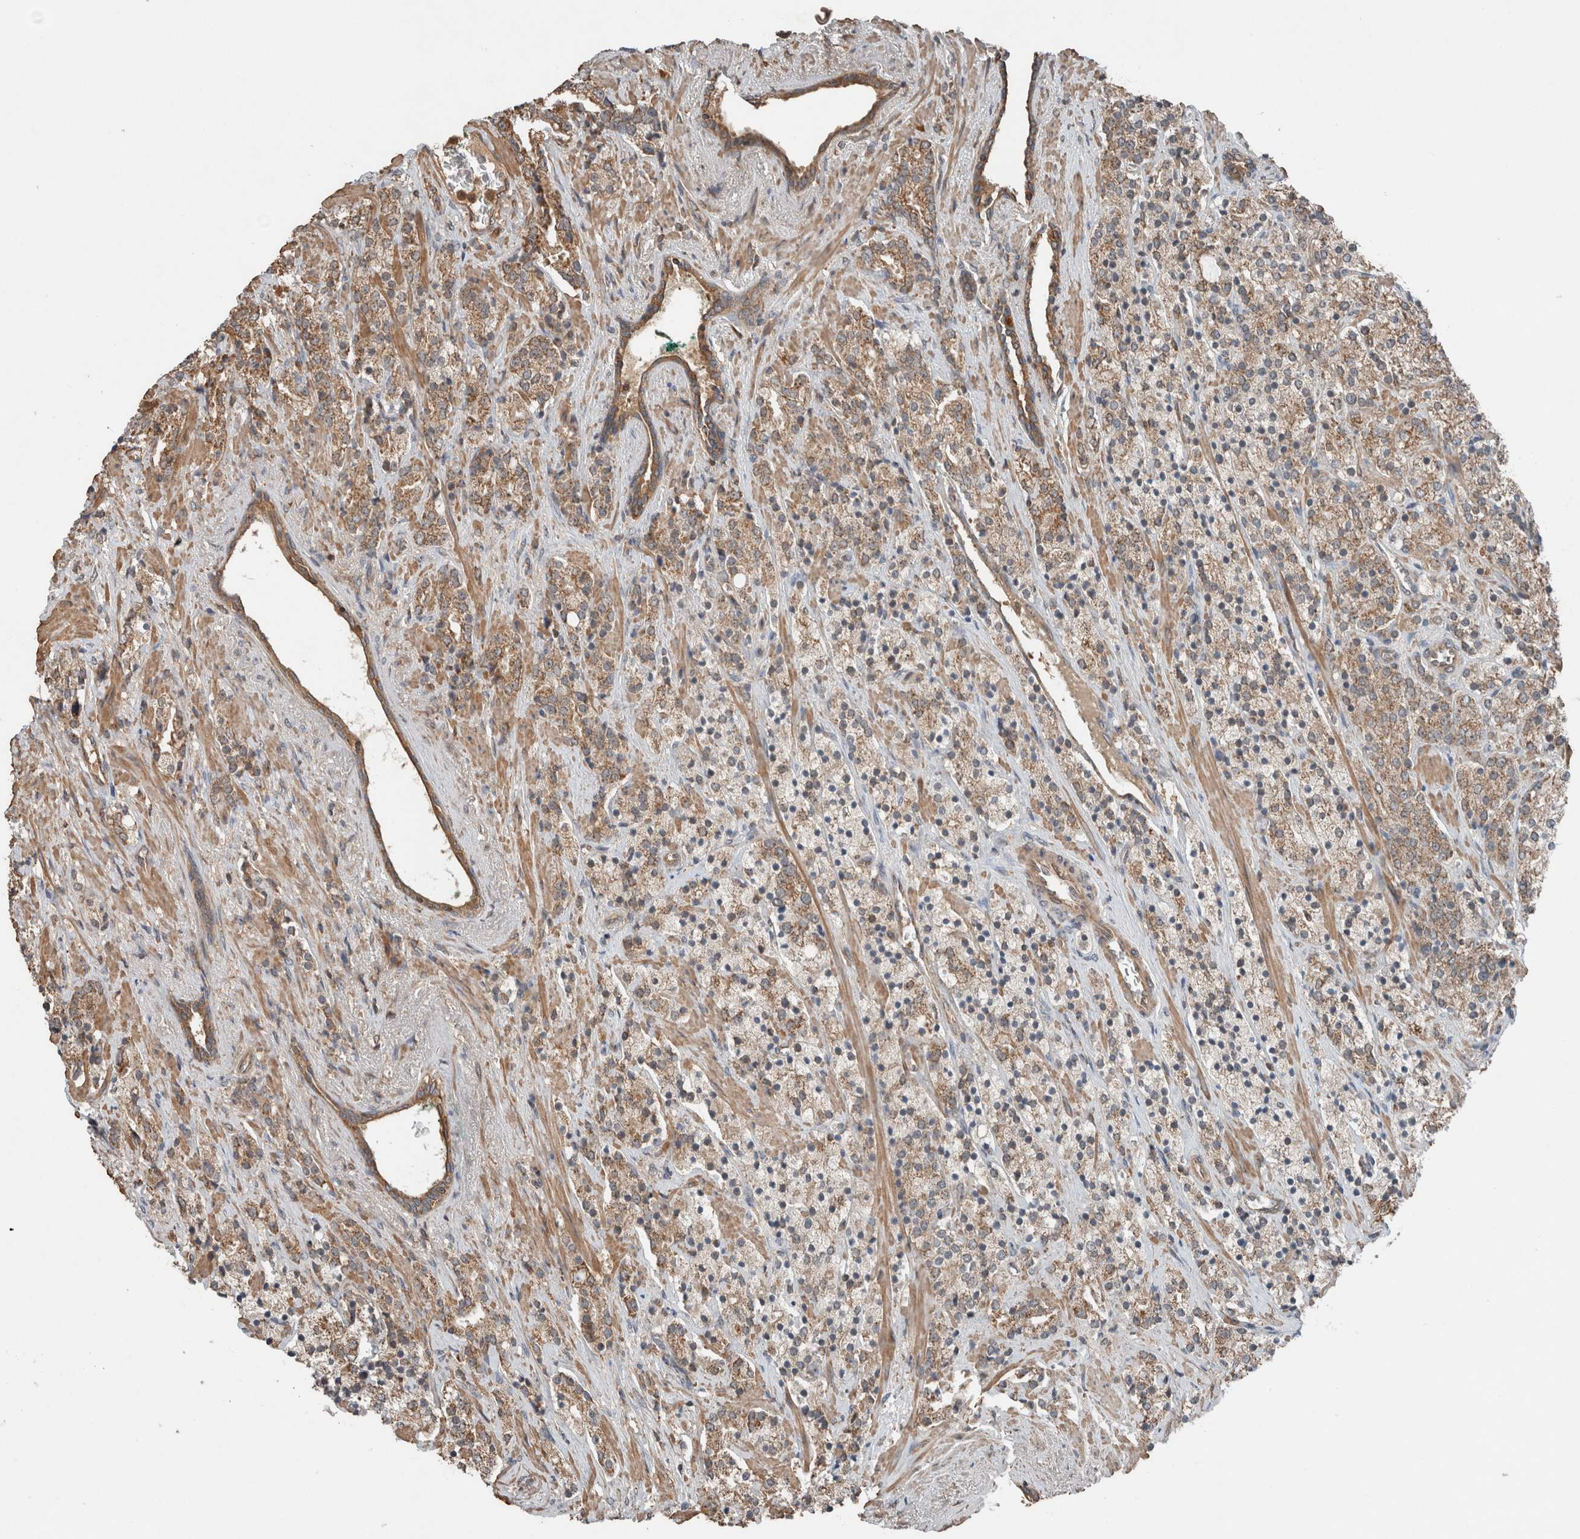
{"staining": {"intensity": "moderate", "quantity": "25%-75%", "location": "cytoplasmic/membranous"}, "tissue": "prostate cancer", "cell_type": "Tumor cells", "image_type": "cancer", "snomed": [{"axis": "morphology", "description": "Adenocarcinoma, High grade"}, {"axis": "topography", "description": "Prostate"}], "caption": "Prostate cancer (adenocarcinoma (high-grade)) tissue shows moderate cytoplasmic/membranous expression in approximately 25%-75% of tumor cells (brown staining indicates protein expression, while blue staining denotes nuclei).", "gene": "KLK14", "patient": {"sex": "male", "age": 71}}